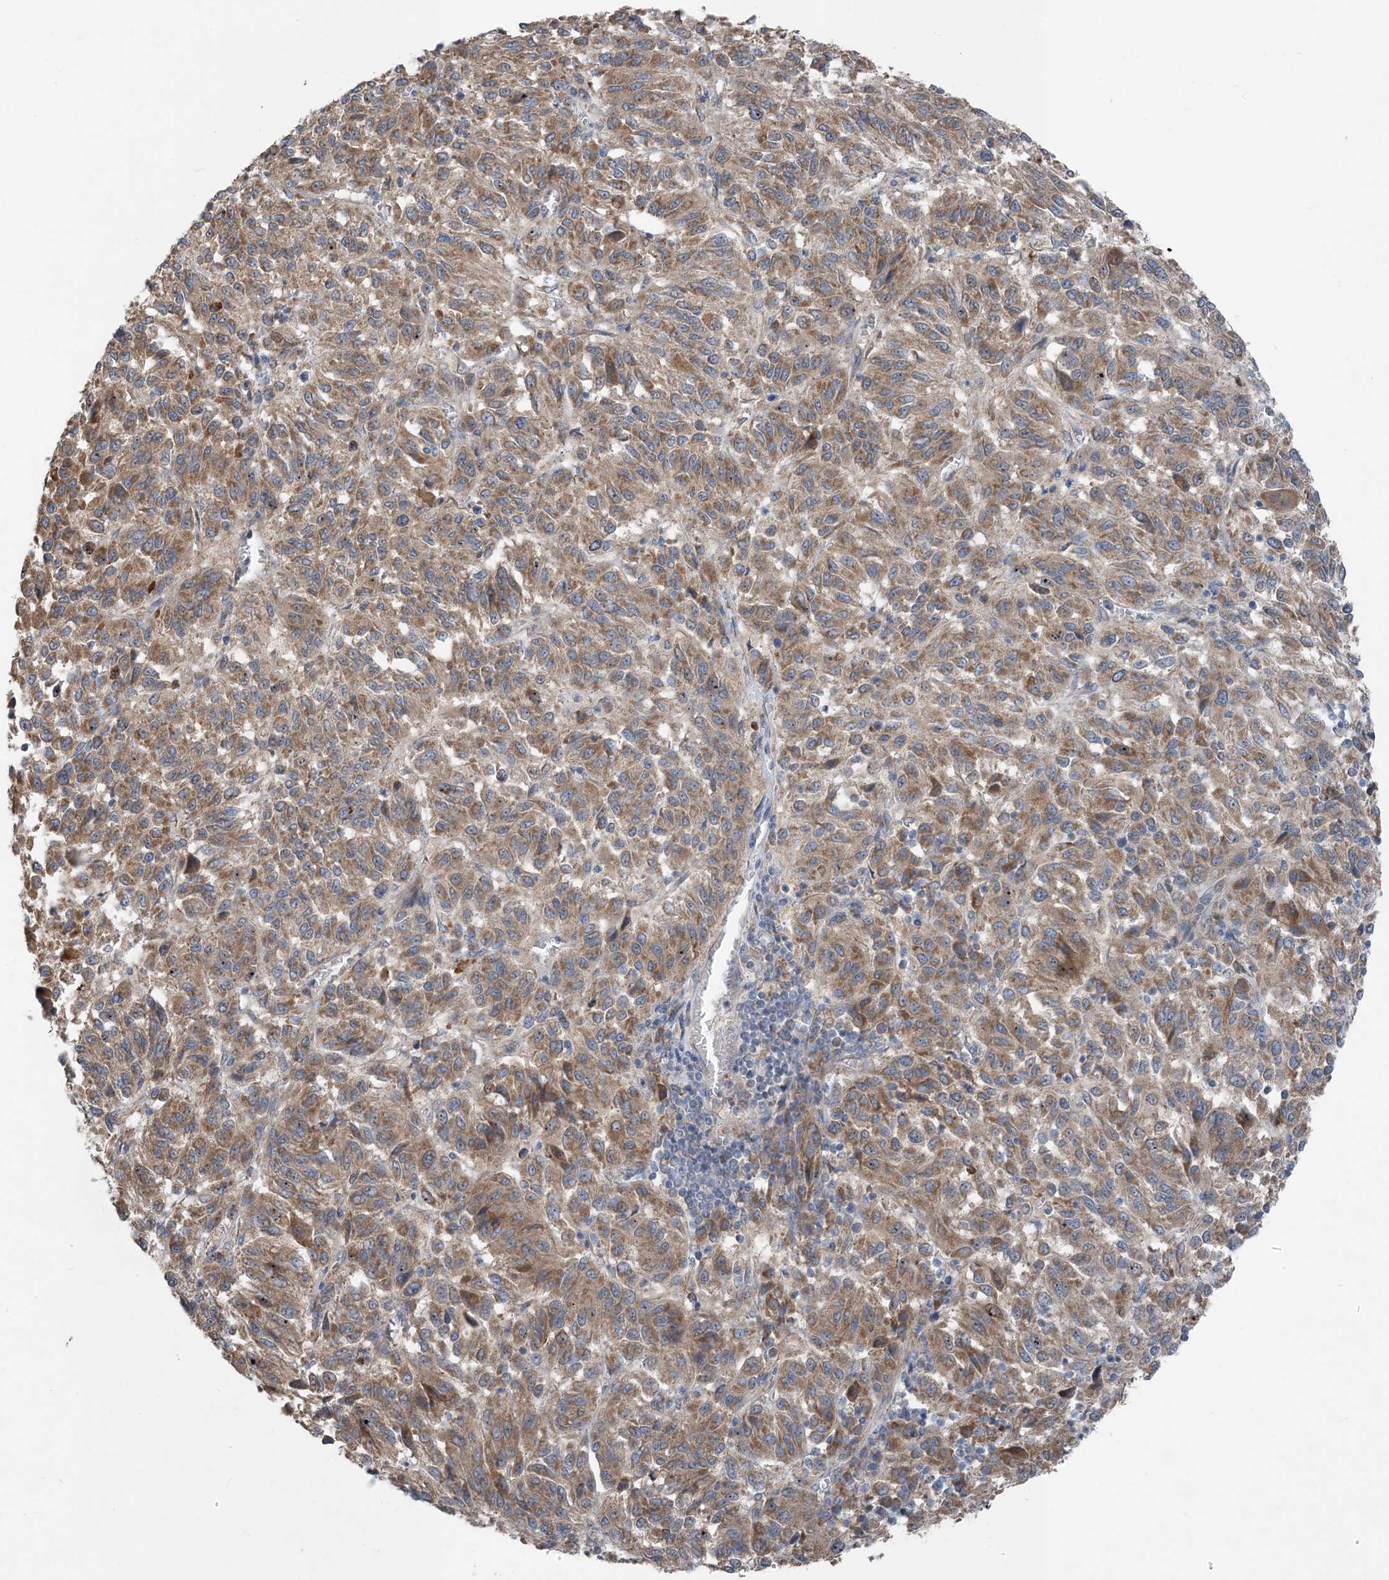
{"staining": {"intensity": "moderate", "quantity": ">75%", "location": "cytoplasmic/membranous"}, "tissue": "melanoma", "cell_type": "Tumor cells", "image_type": "cancer", "snomed": [{"axis": "morphology", "description": "Malignant melanoma, Metastatic site"}, {"axis": "topography", "description": "Lung"}], "caption": "Brown immunohistochemical staining in malignant melanoma (metastatic site) shows moderate cytoplasmic/membranous expression in approximately >75% of tumor cells.", "gene": "DHX30", "patient": {"sex": "male", "age": 64}}